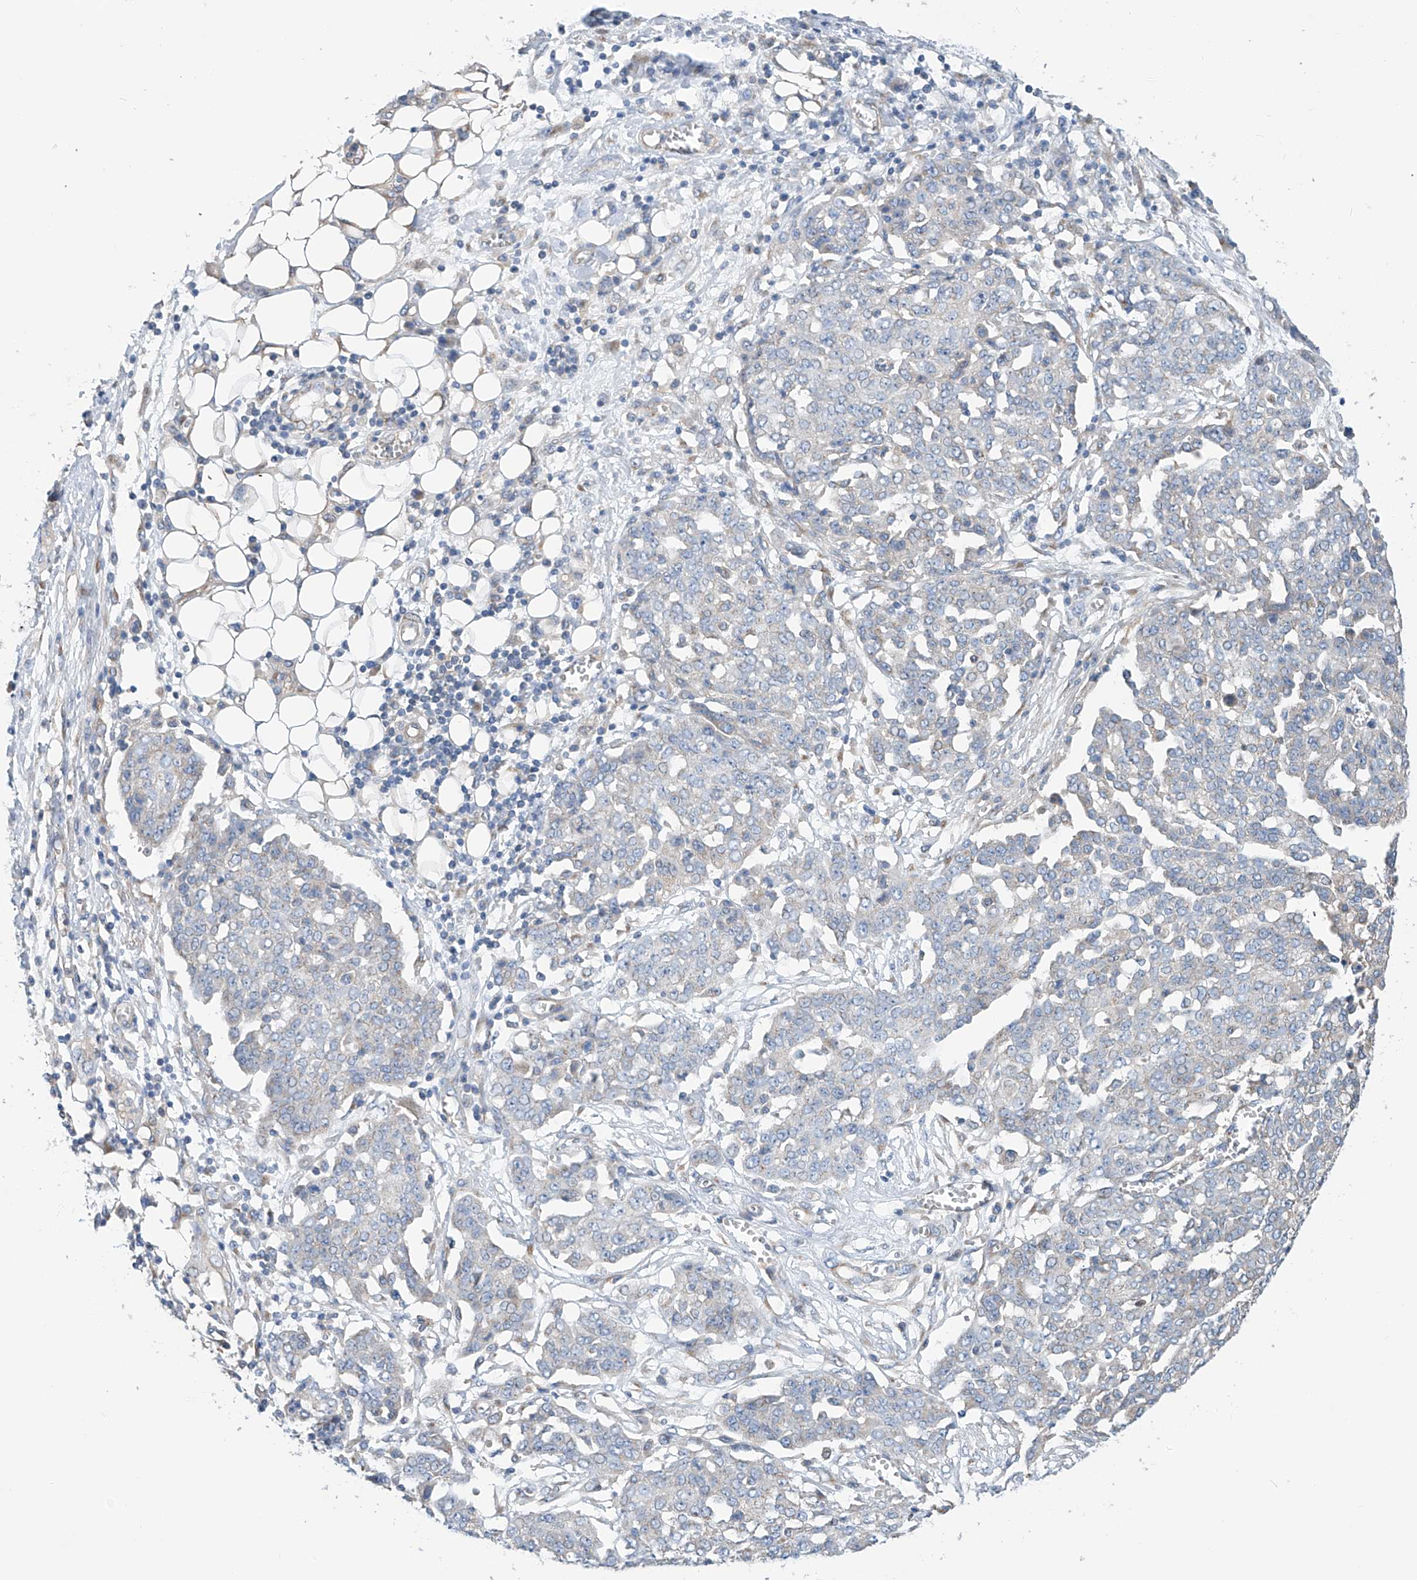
{"staining": {"intensity": "negative", "quantity": "none", "location": "none"}, "tissue": "ovarian cancer", "cell_type": "Tumor cells", "image_type": "cancer", "snomed": [{"axis": "morphology", "description": "Cystadenocarcinoma, serous, NOS"}, {"axis": "topography", "description": "Soft tissue"}, {"axis": "topography", "description": "Ovary"}], "caption": "Immunohistochemical staining of human ovarian serous cystadenocarcinoma reveals no significant expression in tumor cells. (Brightfield microscopy of DAB (3,3'-diaminobenzidine) immunohistochemistry at high magnification).", "gene": "SLC22A7", "patient": {"sex": "female", "age": 57}}